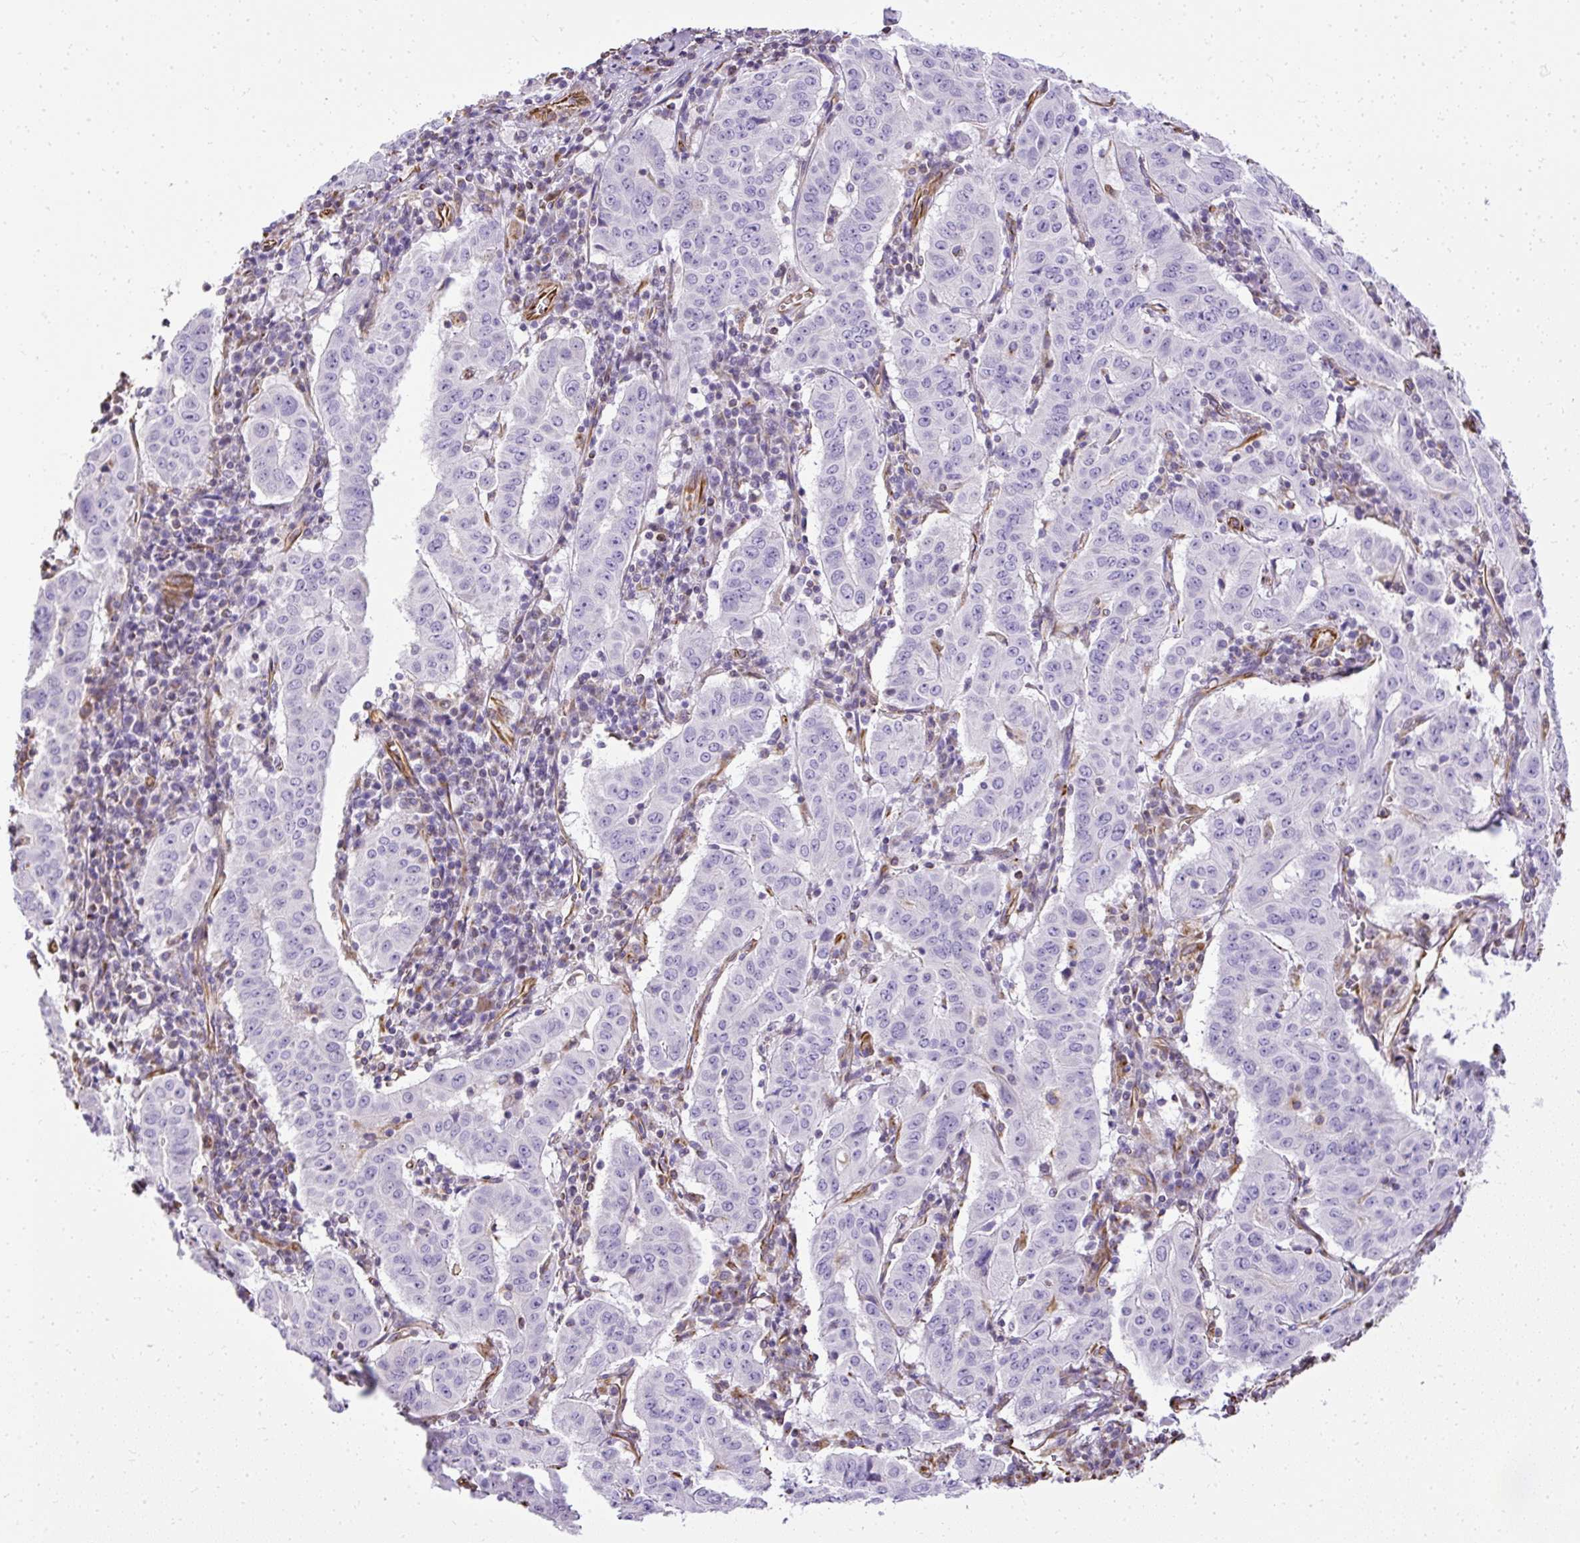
{"staining": {"intensity": "negative", "quantity": "none", "location": "none"}, "tissue": "pancreatic cancer", "cell_type": "Tumor cells", "image_type": "cancer", "snomed": [{"axis": "morphology", "description": "Adenocarcinoma, NOS"}, {"axis": "topography", "description": "Pancreas"}], "caption": "Tumor cells are negative for brown protein staining in pancreatic cancer (adenocarcinoma).", "gene": "PLS1", "patient": {"sex": "male", "age": 63}}